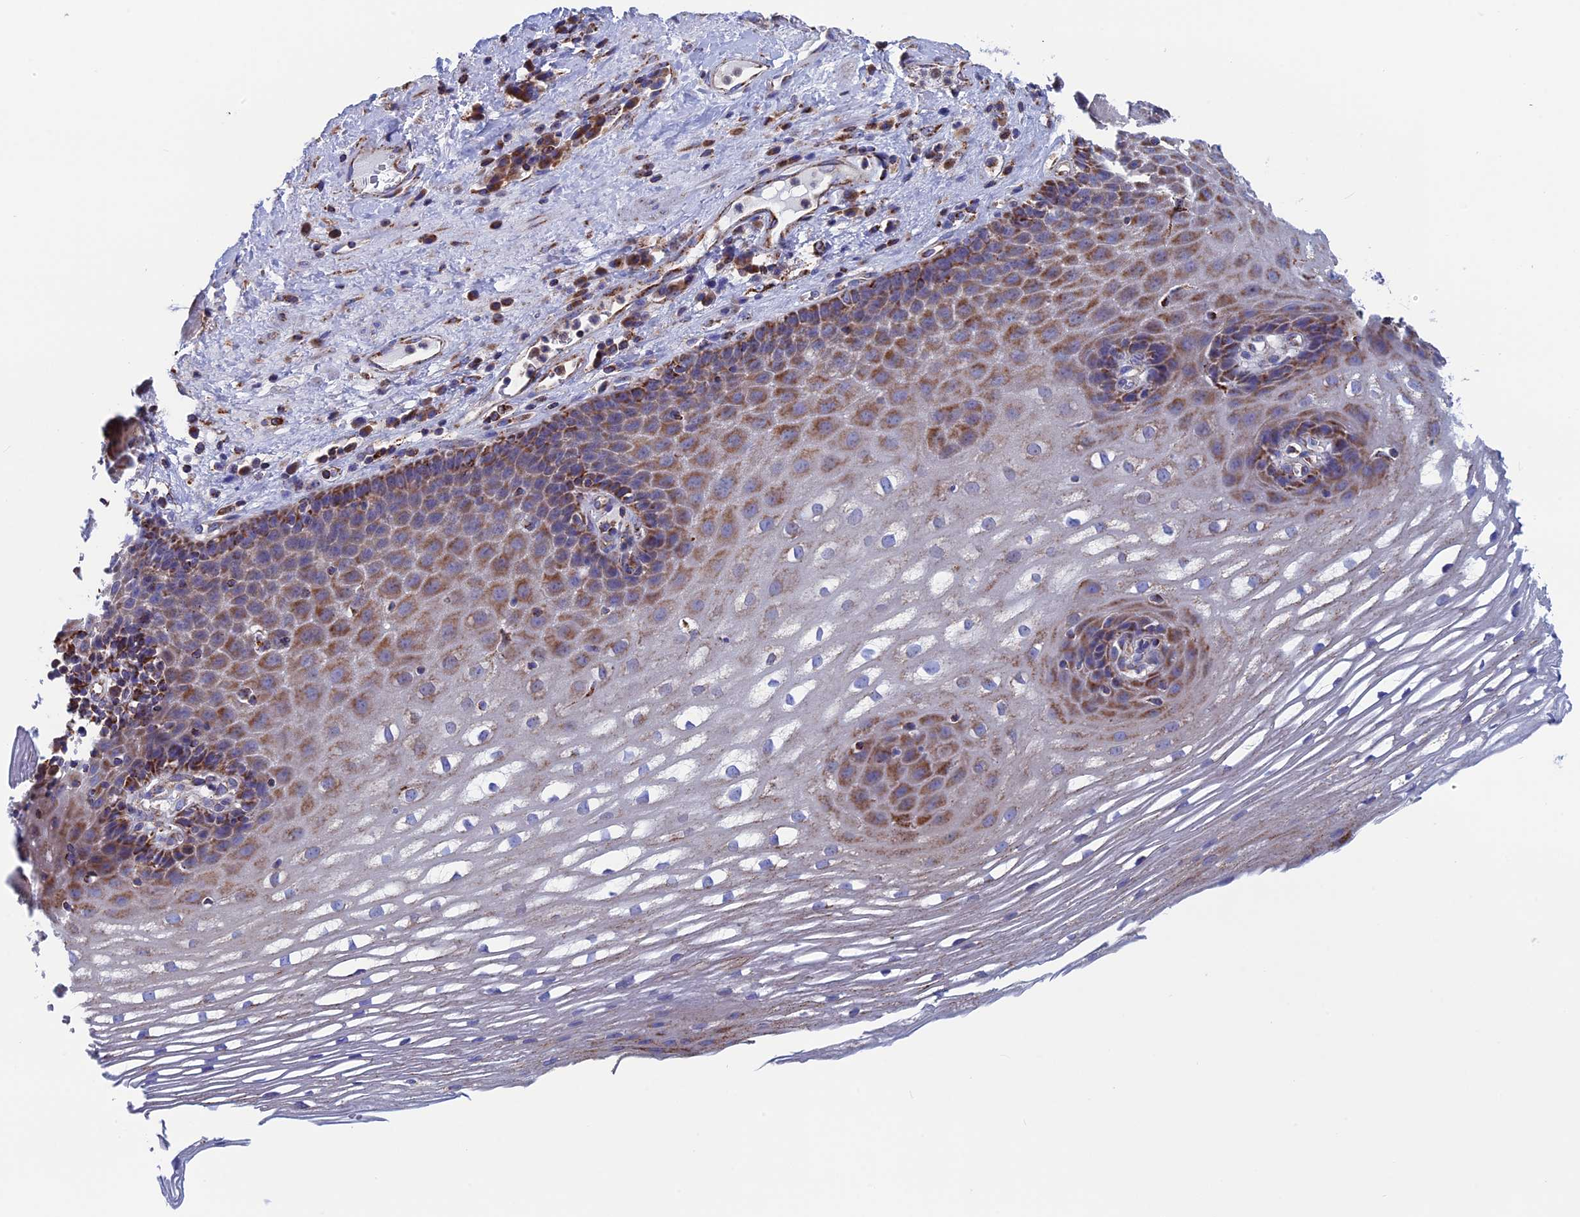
{"staining": {"intensity": "moderate", "quantity": "25%-75%", "location": "cytoplasmic/membranous"}, "tissue": "esophagus", "cell_type": "Squamous epithelial cells", "image_type": "normal", "snomed": [{"axis": "morphology", "description": "Normal tissue, NOS"}, {"axis": "topography", "description": "Esophagus"}], "caption": "The micrograph exhibits immunohistochemical staining of benign esophagus. There is moderate cytoplasmic/membranous expression is identified in approximately 25%-75% of squamous epithelial cells.", "gene": "WDR83", "patient": {"sex": "male", "age": 62}}